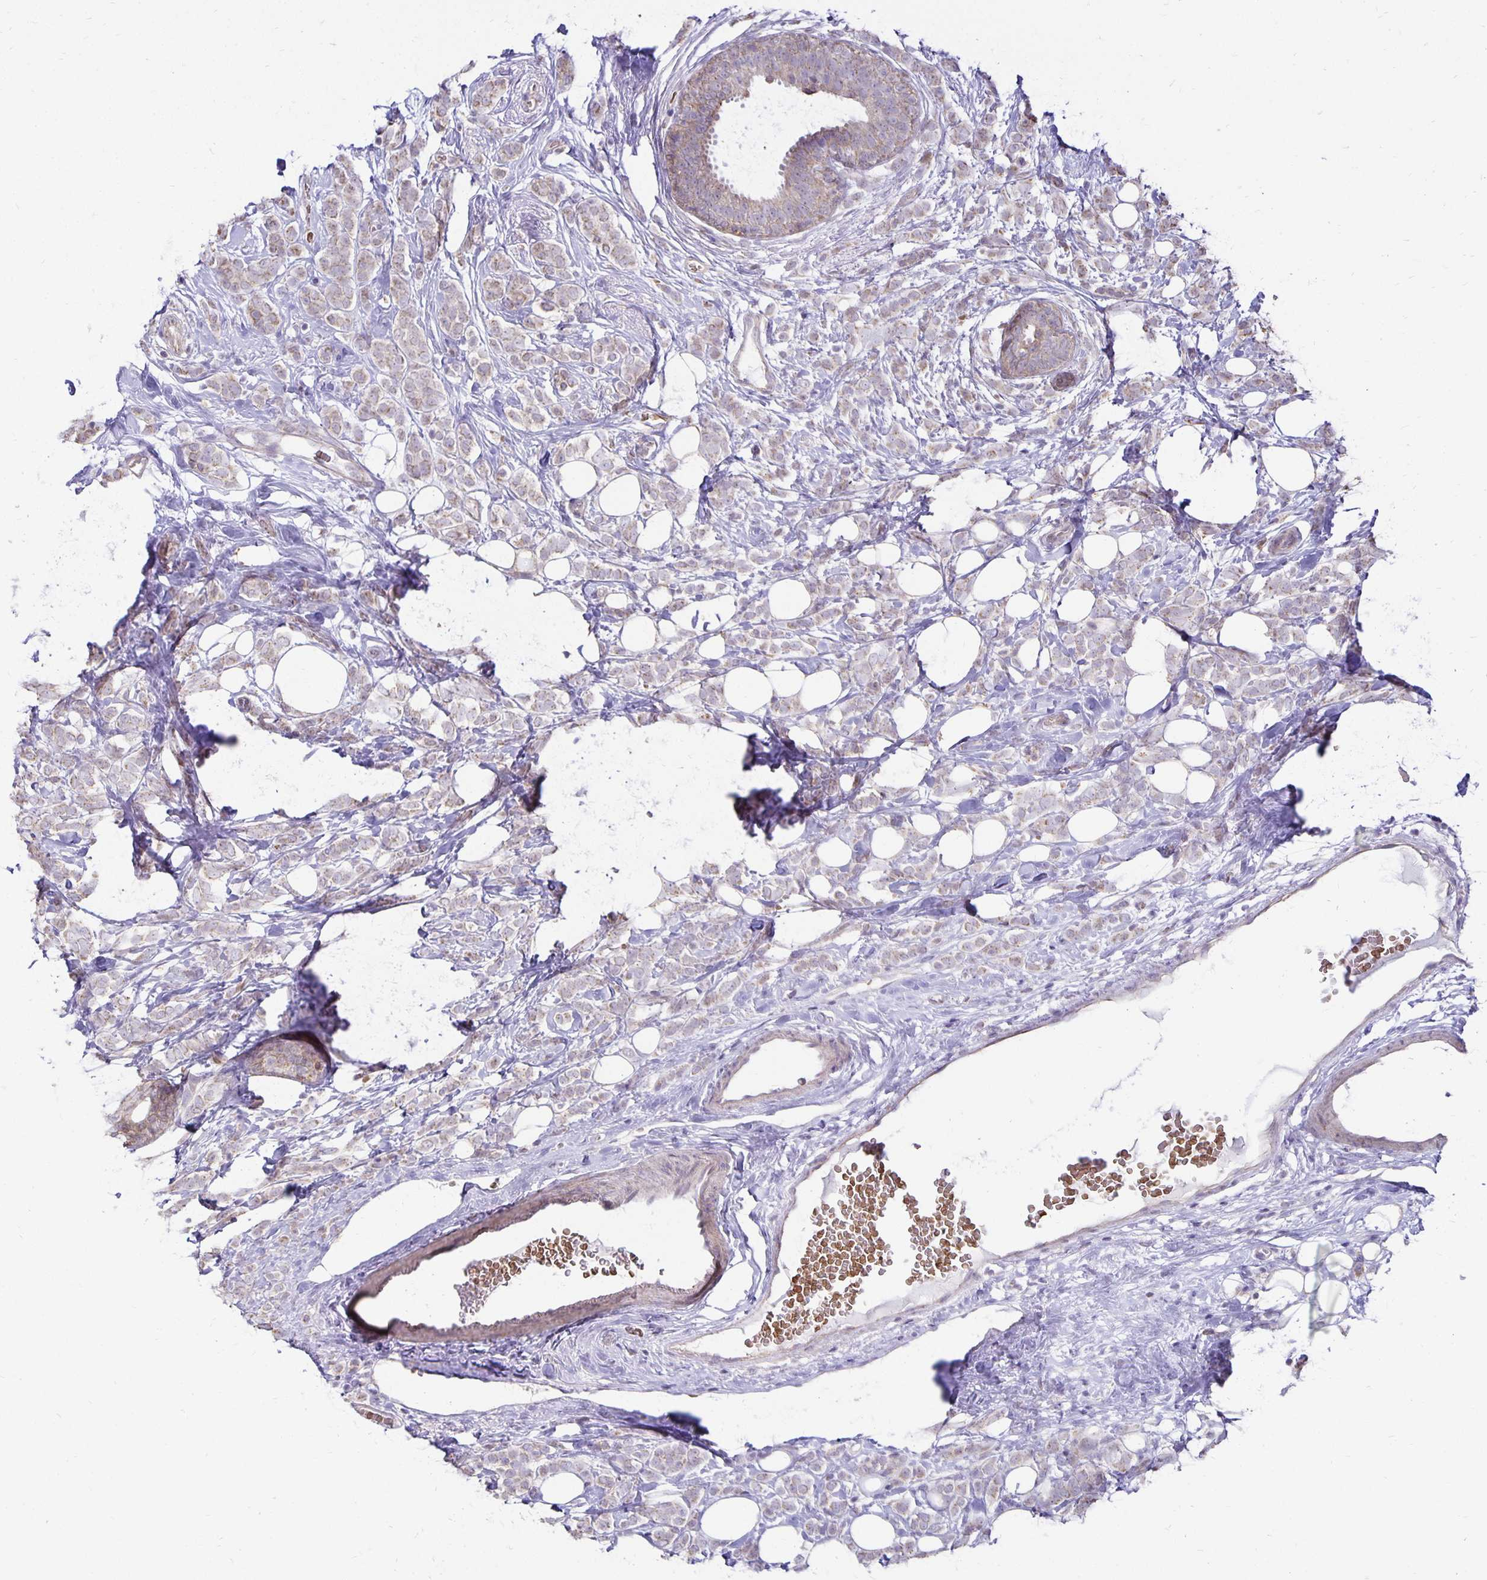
{"staining": {"intensity": "weak", "quantity": "25%-75%", "location": "cytoplasmic/membranous"}, "tissue": "breast cancer", "cell_type": "Tumor cells", "image_type": "cancer", "snomed": [{"axis": "morphology", "description": "Lobular carcinoma"}, {"axis": "topography", "description": "Breast"}], "caption": "About 25%-75% of tumor cells in breast cancer show weak cytoplasmic/membranous protein positivity as visualized by brown immunohistochemical staining.", "gene": "FN3K", "patient": {"sex": "female", "age": 49}}